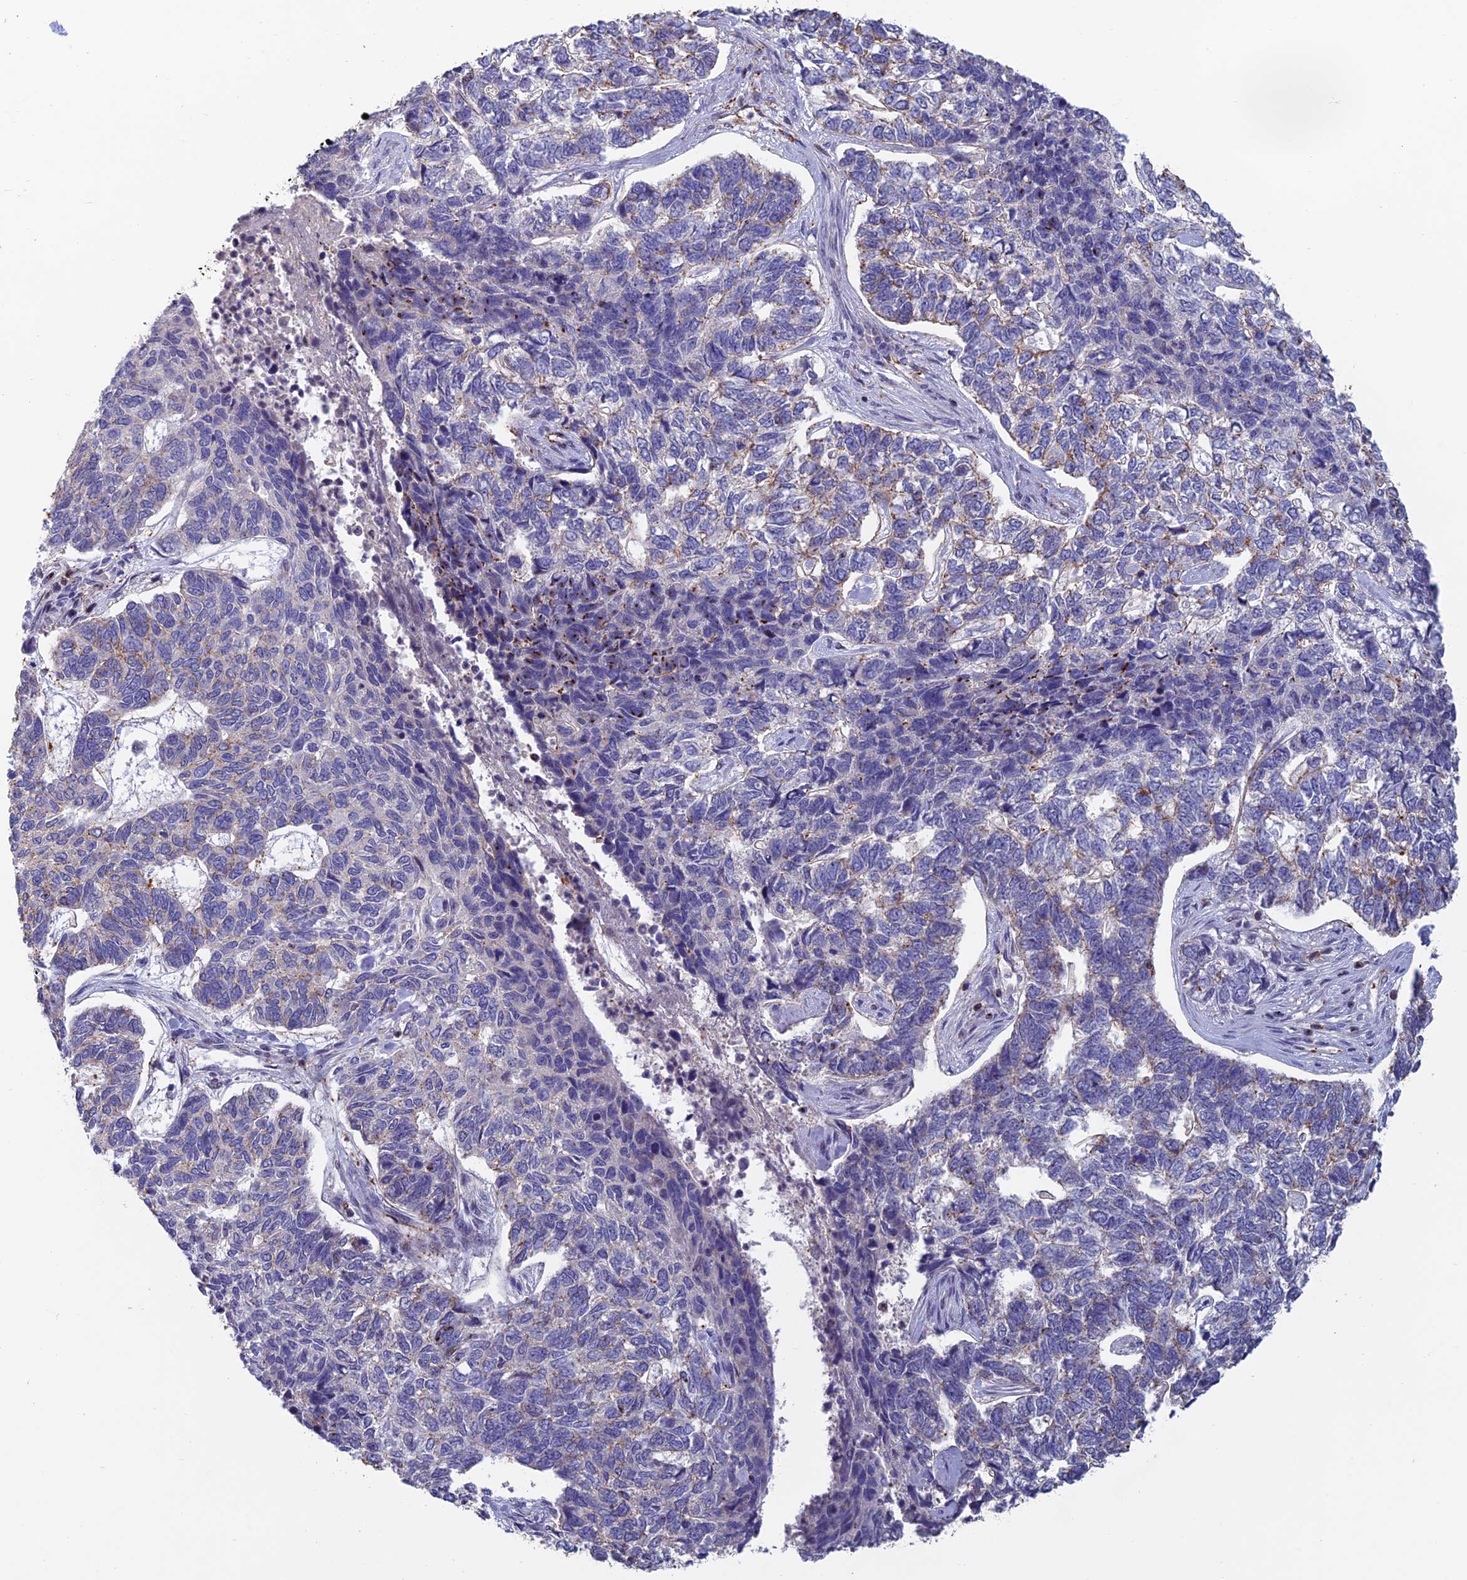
{"staining": {"intensity": "negative", "quantity": "none", "location": "none"}, "tissue": "skin cancer", "cell_type": "Tumor cells", "image_type": "cancer", "snomed": [{"axis": "morphology", "description": "Basal cell carcinoma"}, {"axis": "topography", "description": "Skin"}], "caption": "High power microscopy photomicrograph of an immunohistochemistry image of skin cancer, revealing no significant staining in tumor cells.", "gene": "C15orf62", "patient": {"sex": "female", "age": 65}}